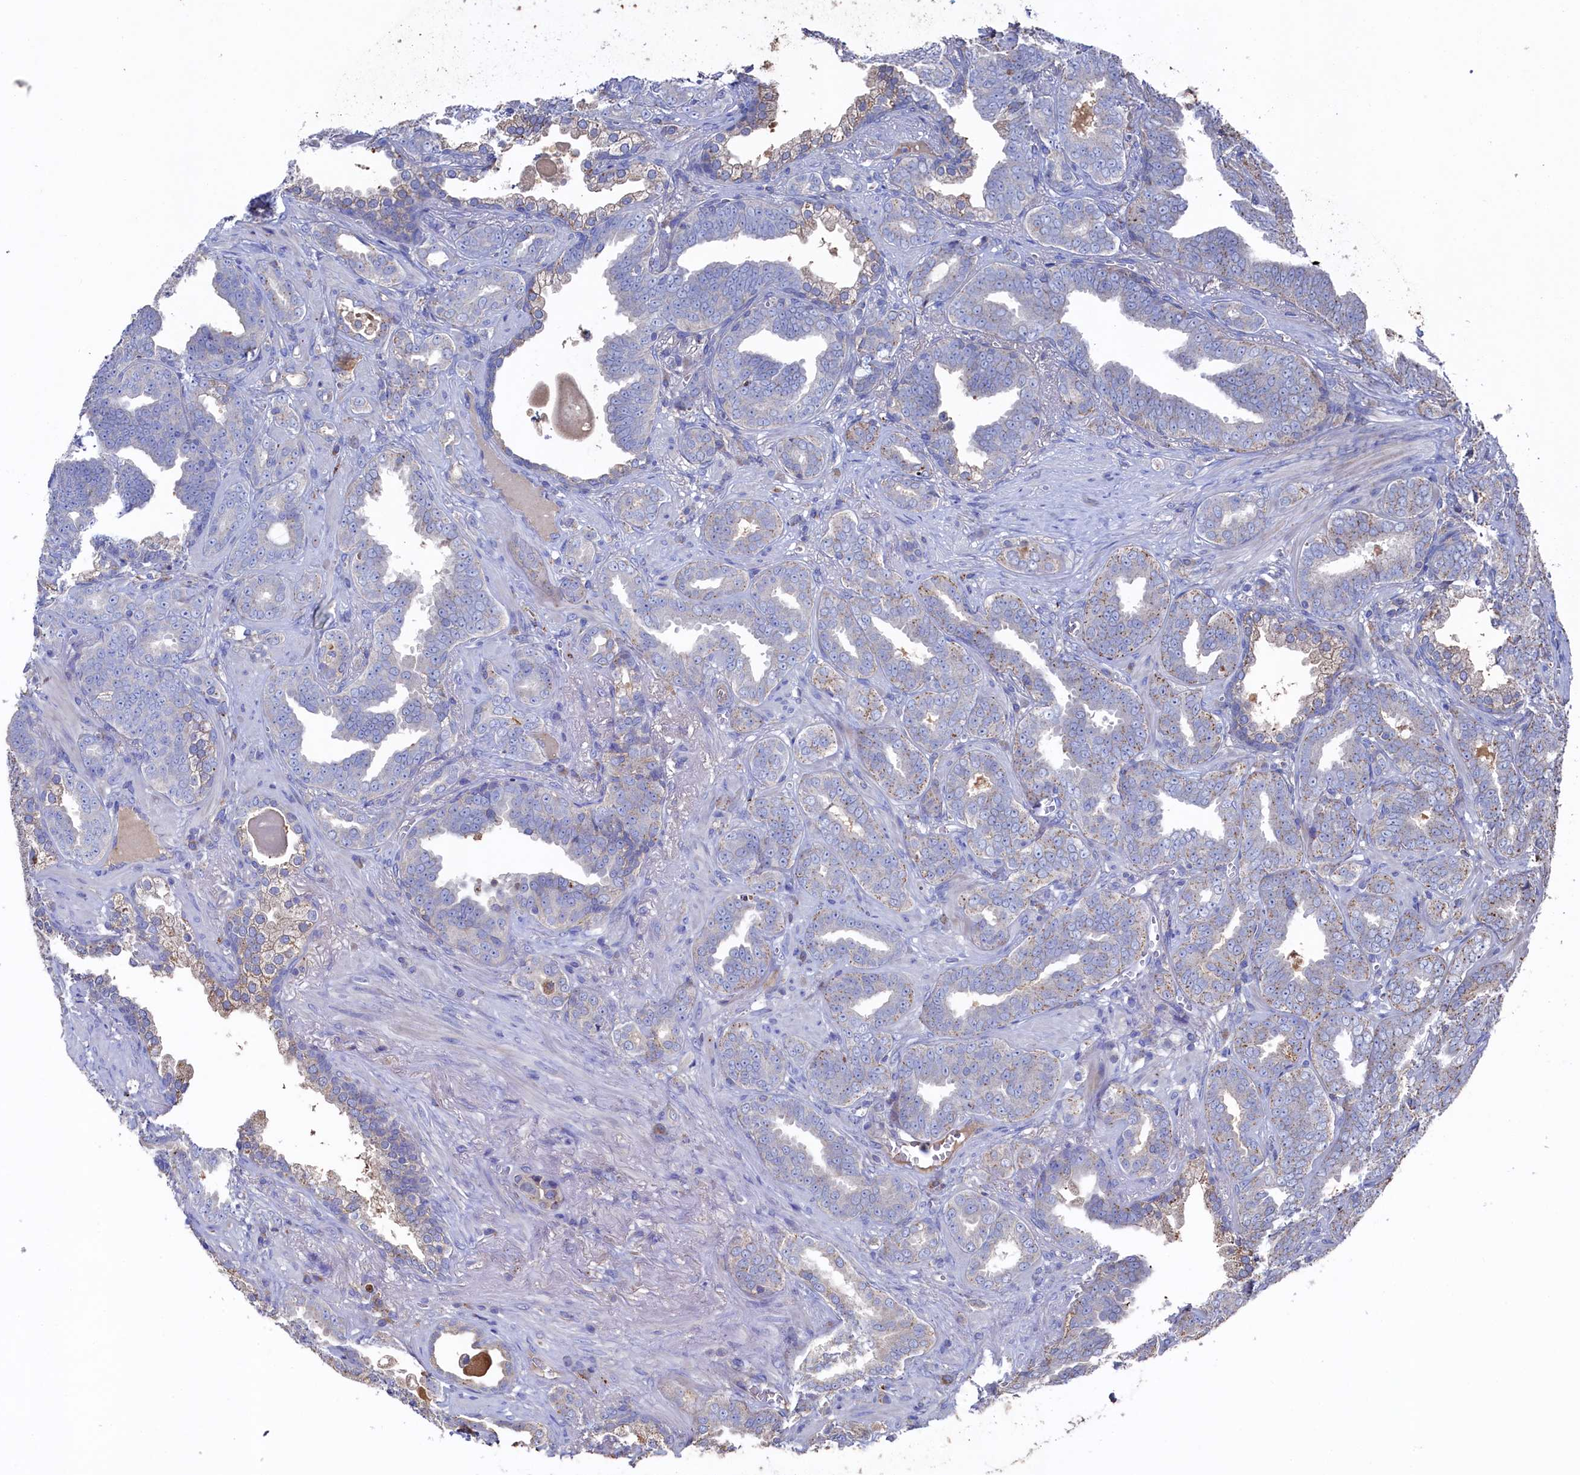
{"staining": {"intensity": "weak", "quantity": "<25%", "location": "cytoplasmic/membranous"}, "tissue": "prostate cancer", "cell_type": "Tumor cells", "image_type": "cancer", "snomed": [{"axis": "morphology", "description": "Adenocarcinoma, High grade"}, {"axis": "topography", "description": "Prostate and seminal vesicle, NOS"}], "caption": "An immunohistochemistry image of prostate cancer is shown. There is no staining in tumor cells of prostate cancer.", "gene": "TK2", "patient": {"sex": "male", "age": 67}}